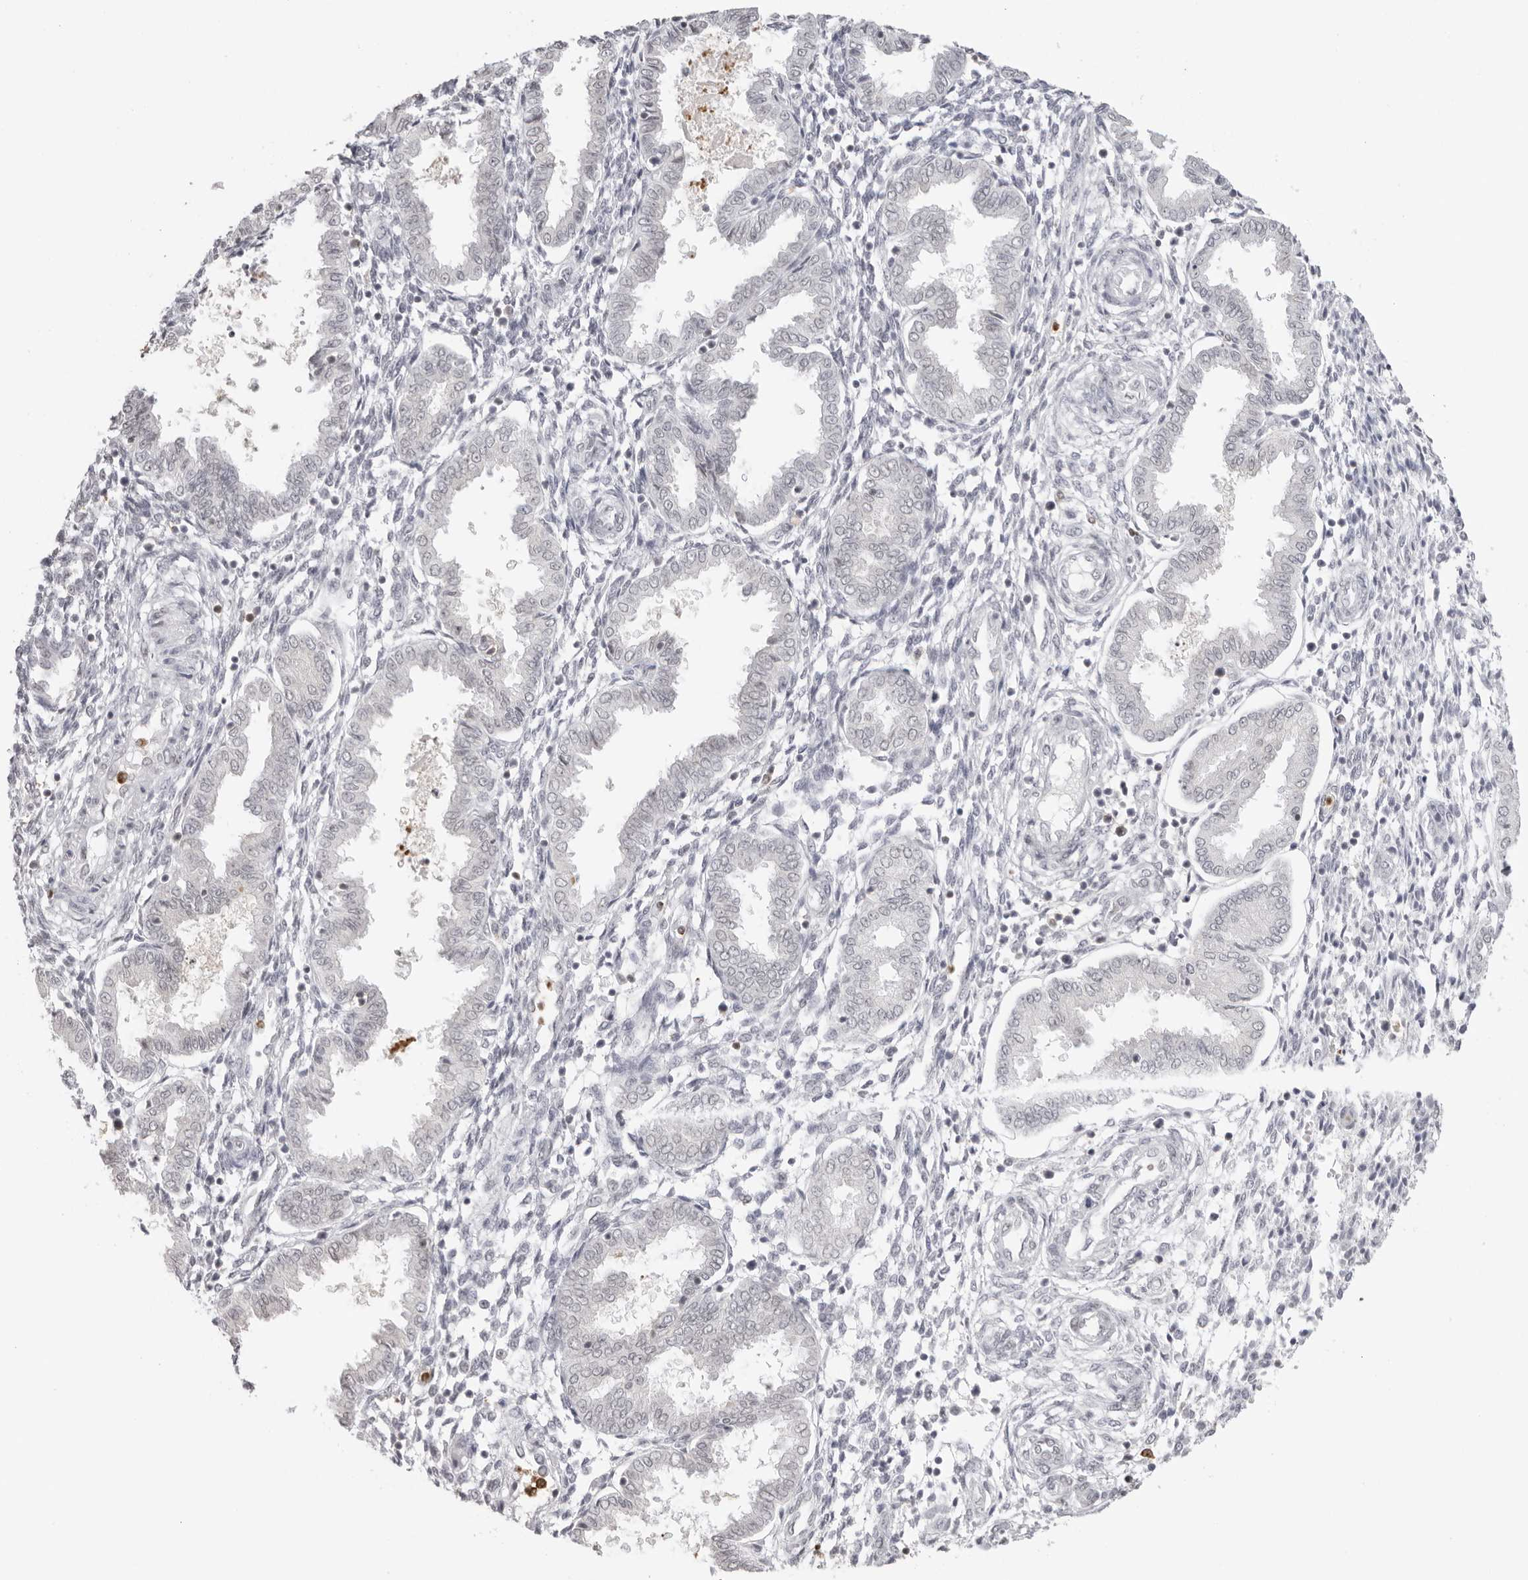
{"staining": {"intensity": "negative", "quantity": "none", "location": "none"}, "tissue": "endometrium", "cell_type": "Cells in endometrial stroma", "image_type": "normal", "snomed": [{"axis": "morphology", "description": "Normal tissue, NOS"}, {"axis": "topography", "description": "Endometrium"}], "caption": "Endometrium was stained to show a protein in brown. There is no significant staining in cells in endometrial stroma. (DAB (3,3'-diaminobenzidine) immunohistochemistry (IHC), high magnification).", "gene": "RNF146", "patient": {"sex": "female", "age": 33}}